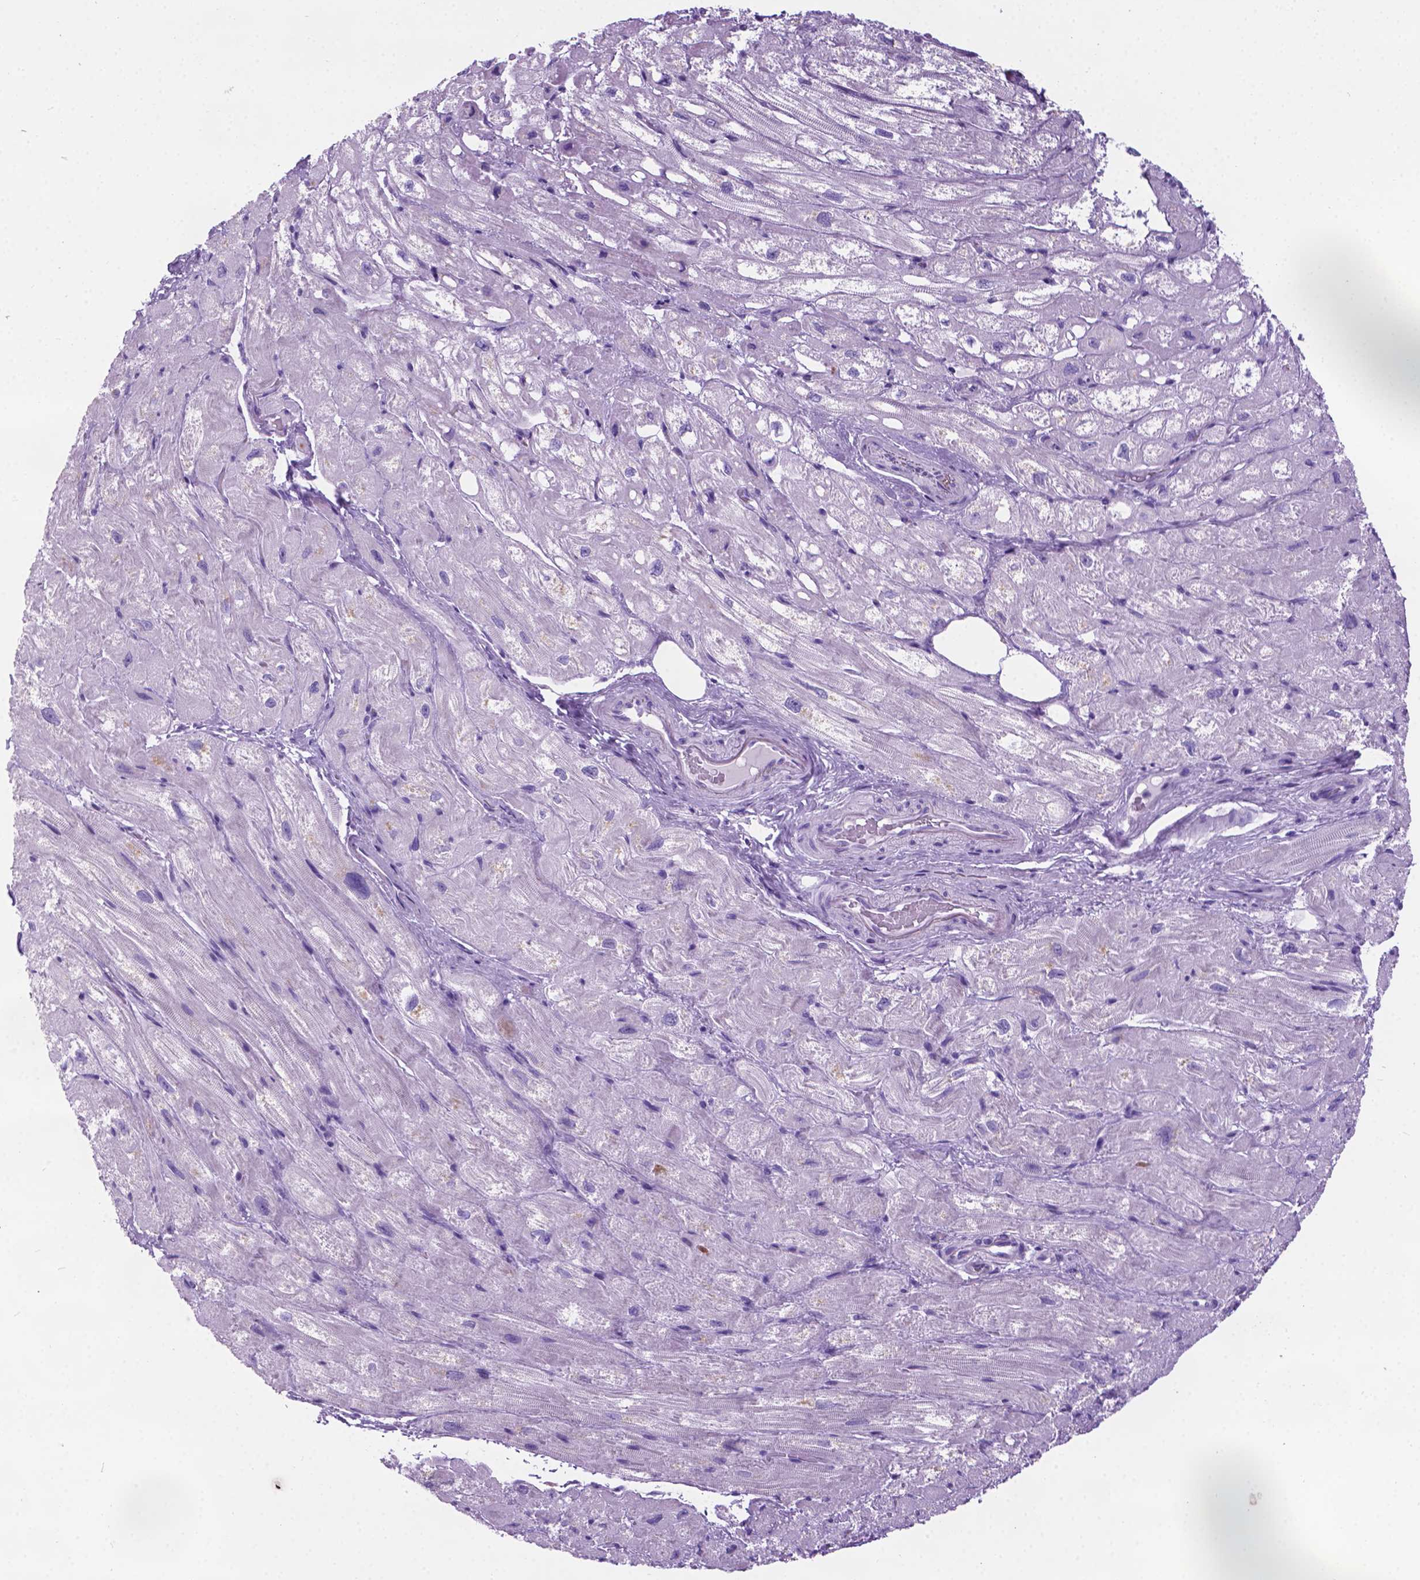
{"staining": {"intensity": "moderate", "quantity": "<25%", "location": "cytoplasmic/membranous"}, "tissue": "heart muscle", "cell_type": "Cardiomyocytes", "image_type": "normal", "snomed": [{"axis": "morphology", "description": "Normal tissue, NOS"}, {"axis": "topography", "description": "Heart"}], "caption": "A micrograph showing moderate cytoplasmic/membranous staining in about <25% of cardiomyocytes in unremarkable heart muscle, as visualized by brown immunohistochemical staining.", "gene": "ARMS2", "patient": {"sex": "female", "age": 69}}